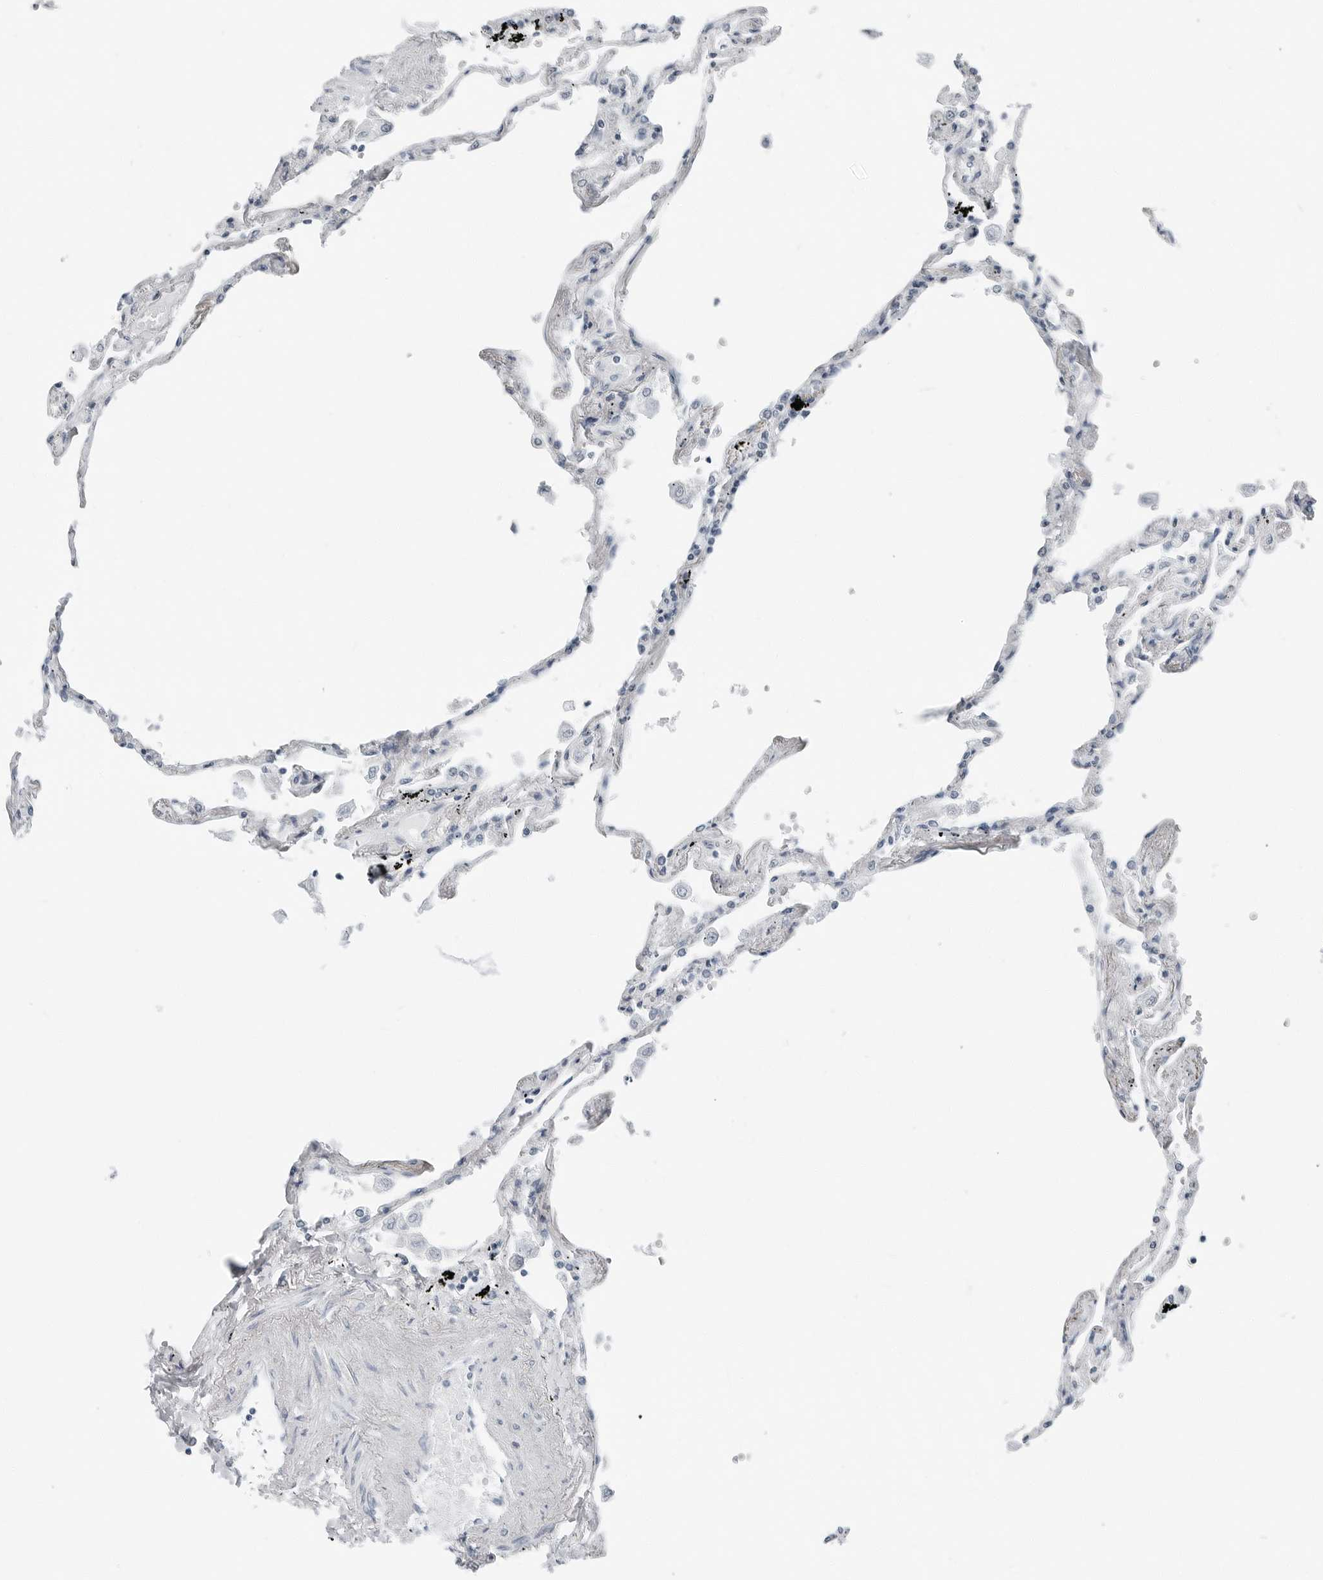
{"staining": {"intensity": "negative", "quantity": "none", "location": "none"}, "tissue": "lung", "cell_type": "Alveolar cells", "image_type": "normal", "snomed": [{"axis": "morphology", "description": "Normal tissue, NOS"}, {"axis": "topography", "description": "Lung"}], "caption": "IHC of normal lung reveals no positivity in alveolar cells. (DAB IHC with hematoxylin counter stain).", "gene": "XIRP1", "patient": {"sex": "female", "age": 67}}